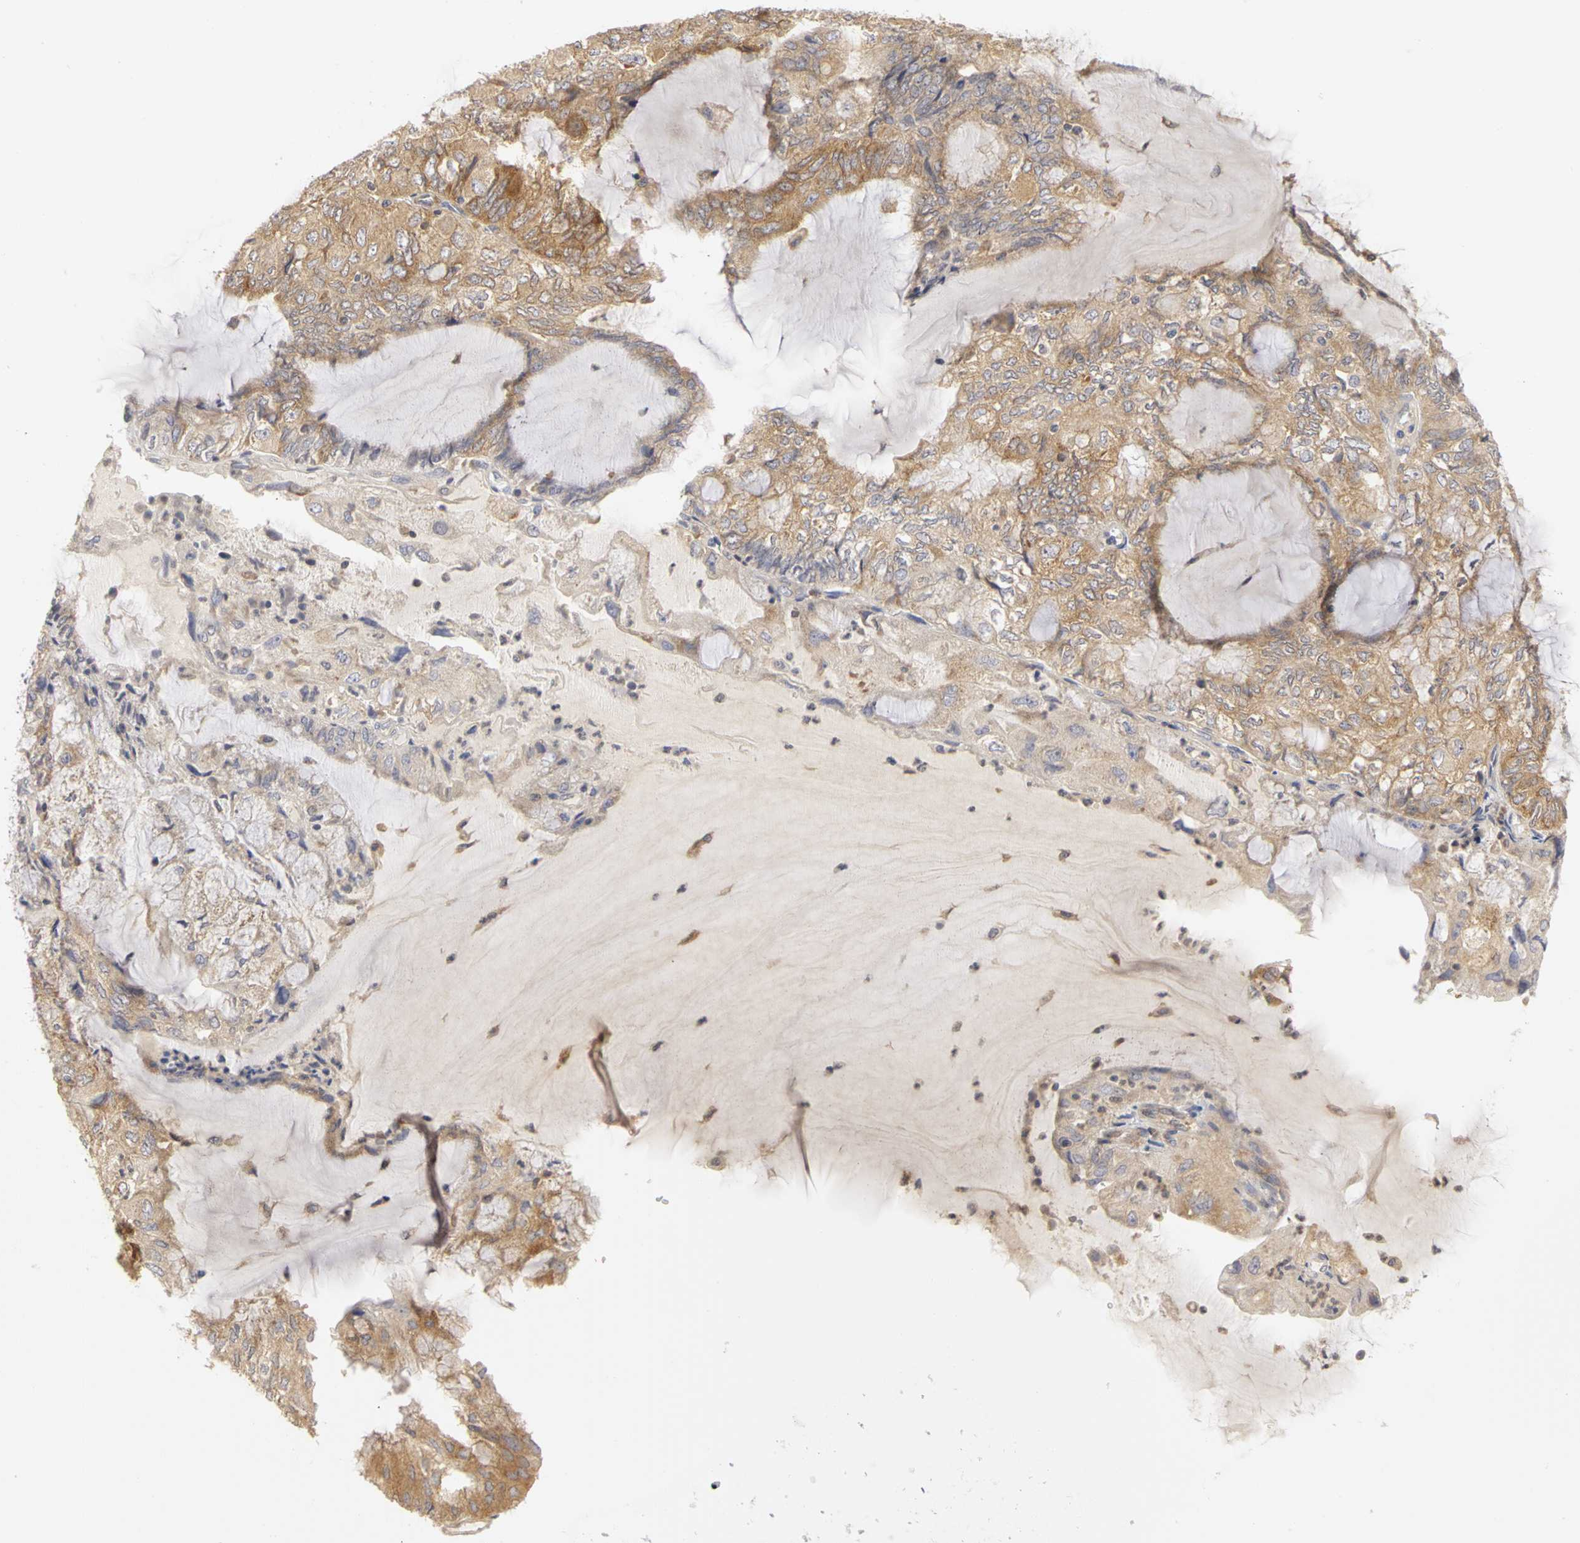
{"staining": {"intensity": "moderate", "quantity": ">75%", "location": "cytoplasmic/membranous"}, "tissue": "endometrial cancer", "cell_type": "Tumor cells", "image_type": "cancer", "snomed": [{"axis": "morphology", "description": "Adenocarcinoma, NOS"}, {"axis": "topography", "description": "Endometrium"}], "caption": "Immunohistochemical staining of human adenocarcinoma (endometrial) reveals moderate cytoplasmic/membranous protein staining in about >75% of tumor cells. (Stains: DAB (3,3'-diaminobenzidine) in brown, nuclei in blue, Microscopy: brightfield microscopy at high magnification).", "gene": "IRAK1", "patient": {"sex": "female", "age": 81}}